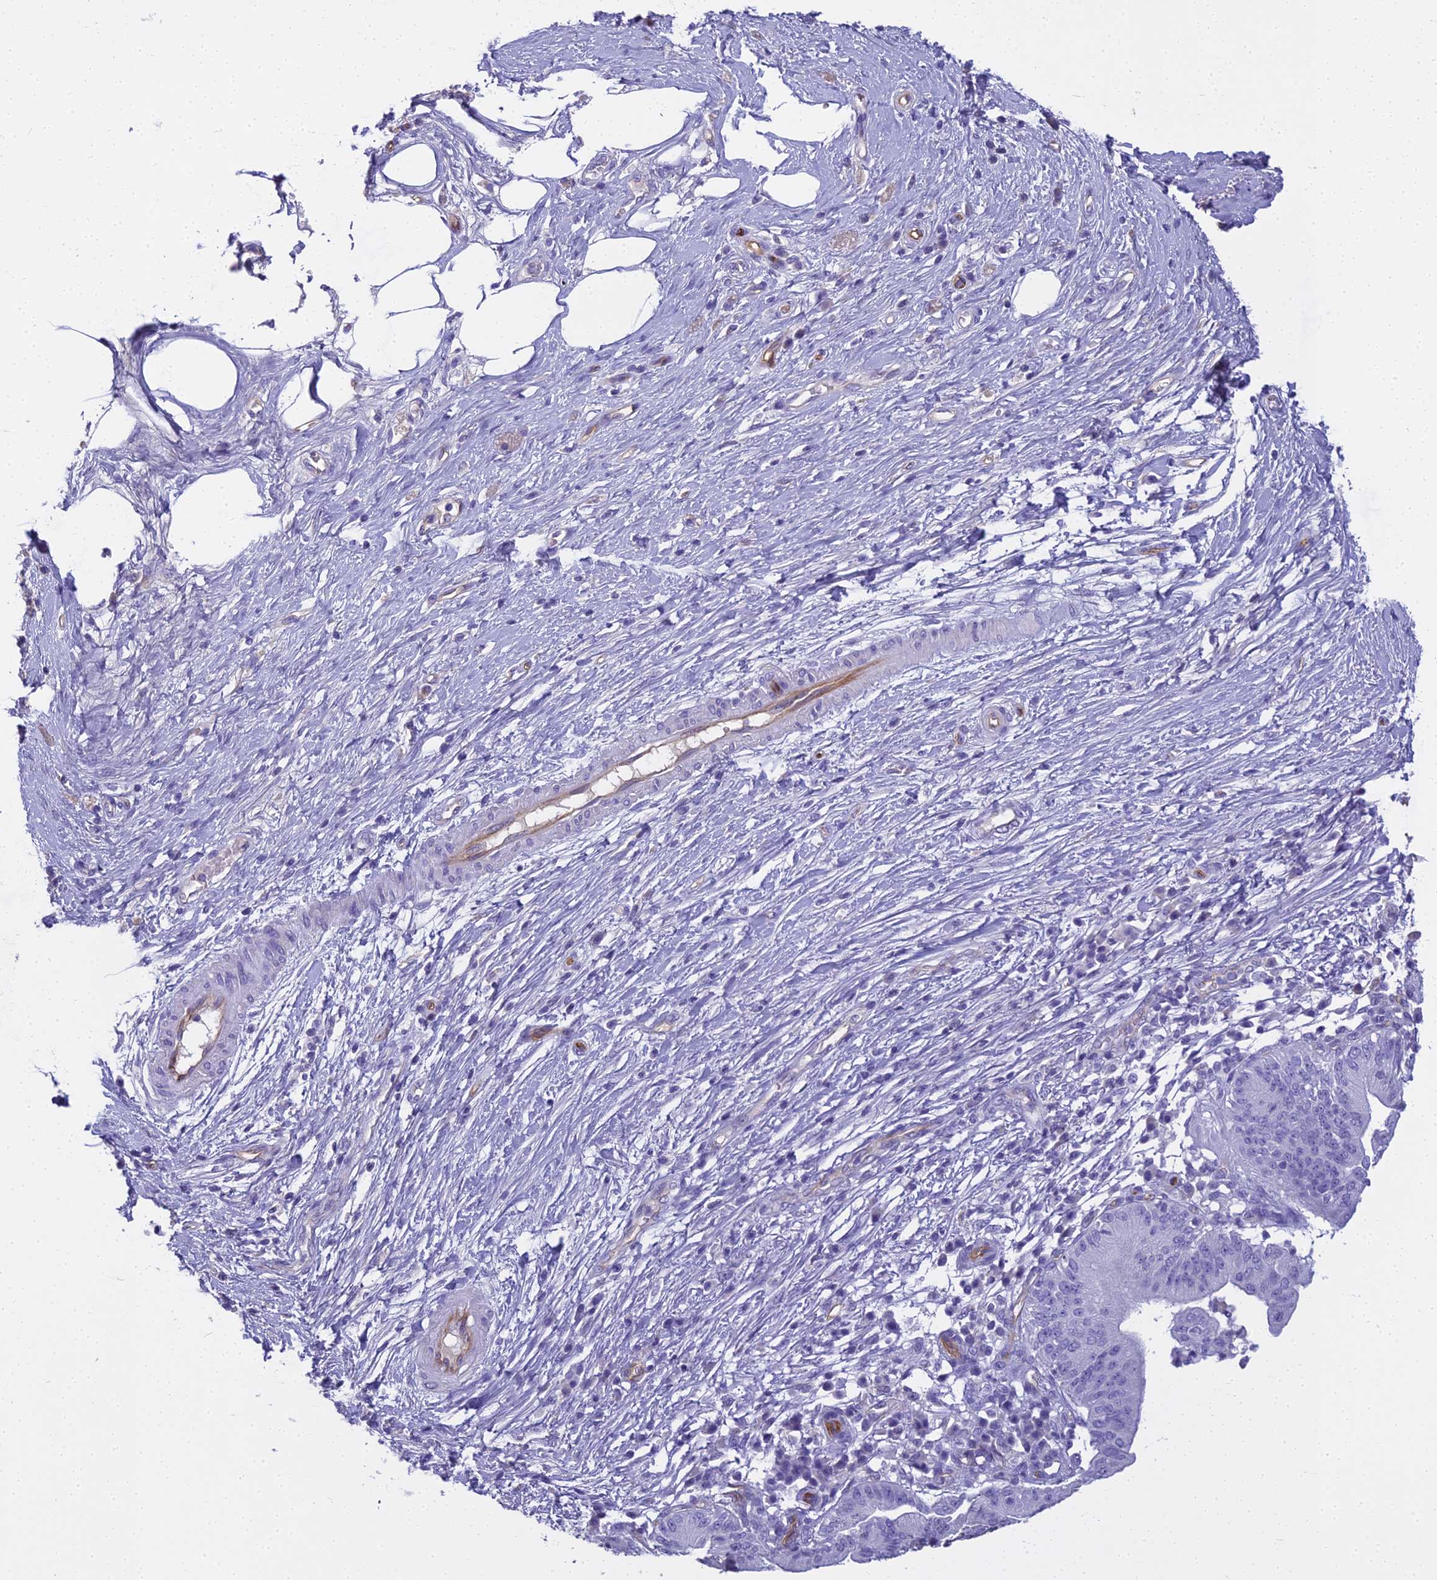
{"staining": {"intensity": "negative", "quantity": "none", "location": "none"}, "tissue": "pancreatic cancer", "cell_type": "Tumor cells", "image_type": "cancer", "snomed": [{"axis": "morphology", "description": "Adenocarcinoma, NOS"}, {"axis": "topography", "description": "Pancreas"}], "caption": "Histopathology image shows no significant protein positivity in tumor cells of adenocarcinoma (pancreatic).", "gene": "NINJ1", "patient": {"sex": "male", "age": 68}}